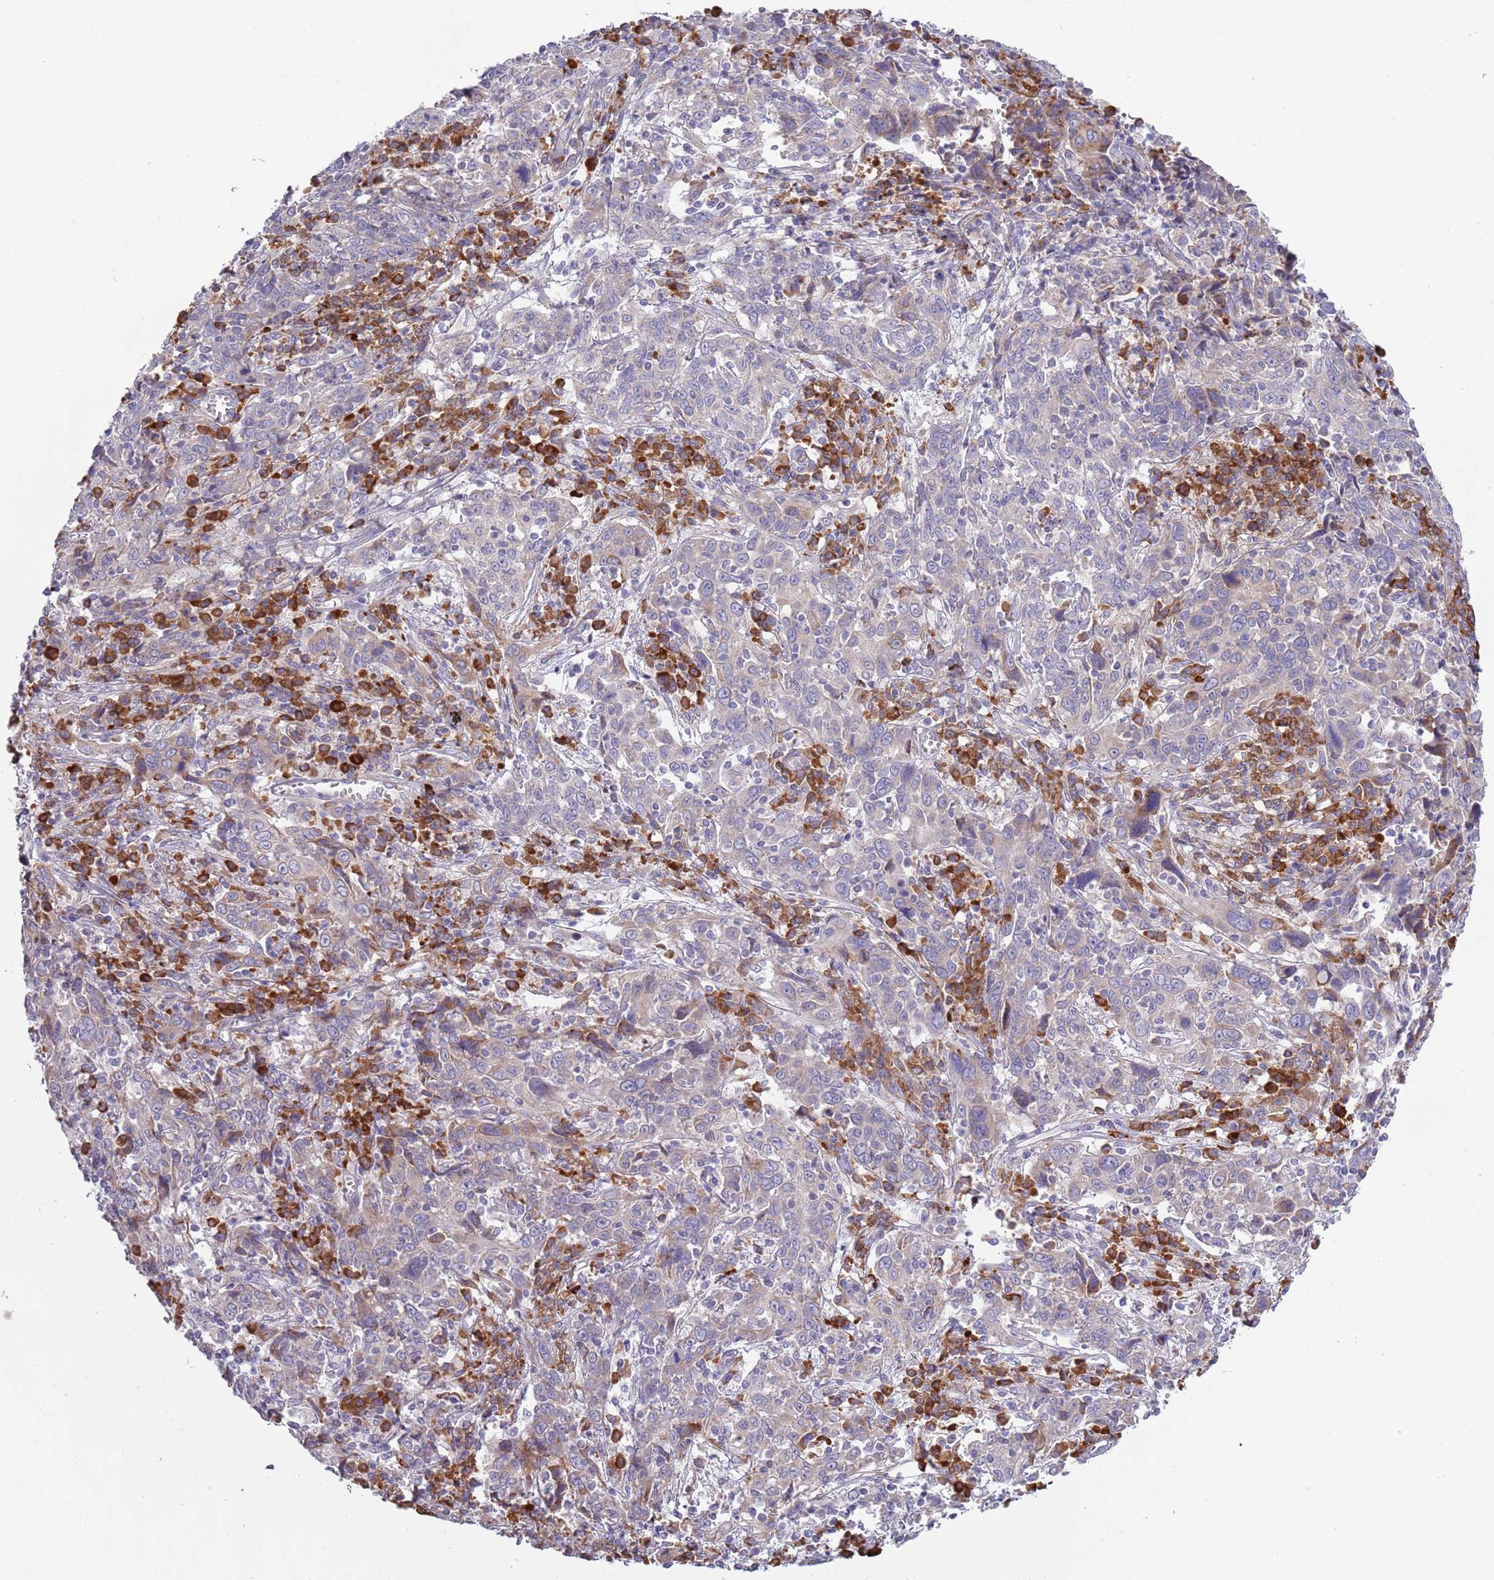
{"staining": {"intensity": "negative", "quantity": "none", "location": "none"}, "tissue": "cervical cancer", "cell_type": "Tumor cells", "image_type": "cancer", "snomed": [{"axis": "morphology", "description": "Squamous cell carcinoma, NOS"}, {"axis": "topography", "description": "Cervix"}], "caption": "This is a micrograph of immunohistochemistry (IHC) staining of squamous cell carcinoma (cervical), which shows no expression in tumor cells. (DAB IHC, high magnification).", "gene": "LTB", "patient": {"sex": "female", "age": 46}}